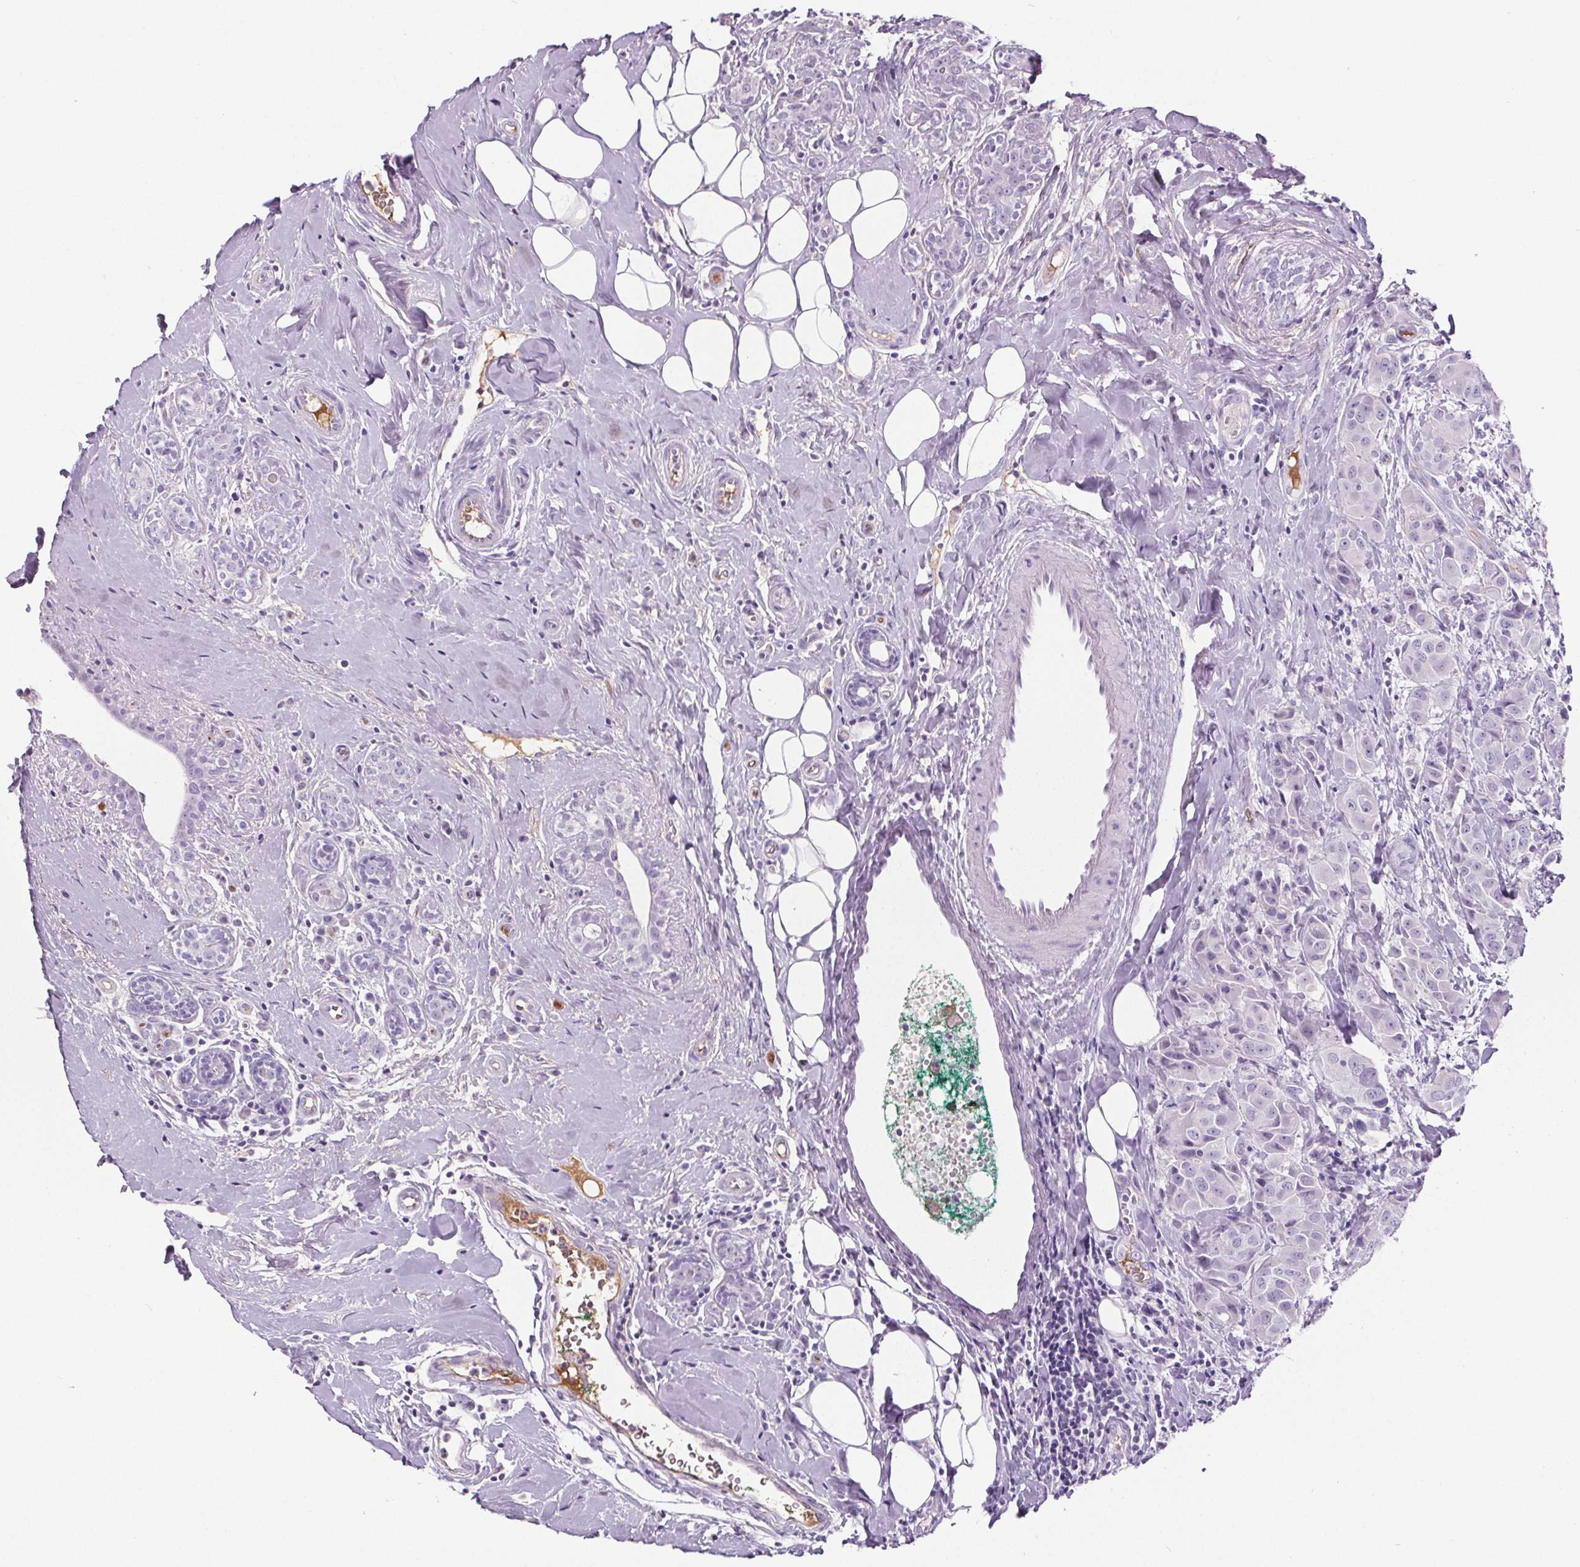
{"staining": {"intensity": "negative", "quantity": "none", "location": "none"}, "tissue": "breast cancer", "cell_type": "Tumor cells", "image_type": "cancer", "snomed": [{"axis": "morphology", "description": "Normal tissue, NOS"}, {"axis": "morphology", "description": "Duct carcinoma"}, {"axis": "topography", "description": "Breast"}], "caption": "Breast infiltrating ductal carcinoma stained for a protein using immunohistochemistry (IHC) demonstrates no staining tumor cells.", "gene": "CD5L", "patient": {"sex": "female", "age": 43}}